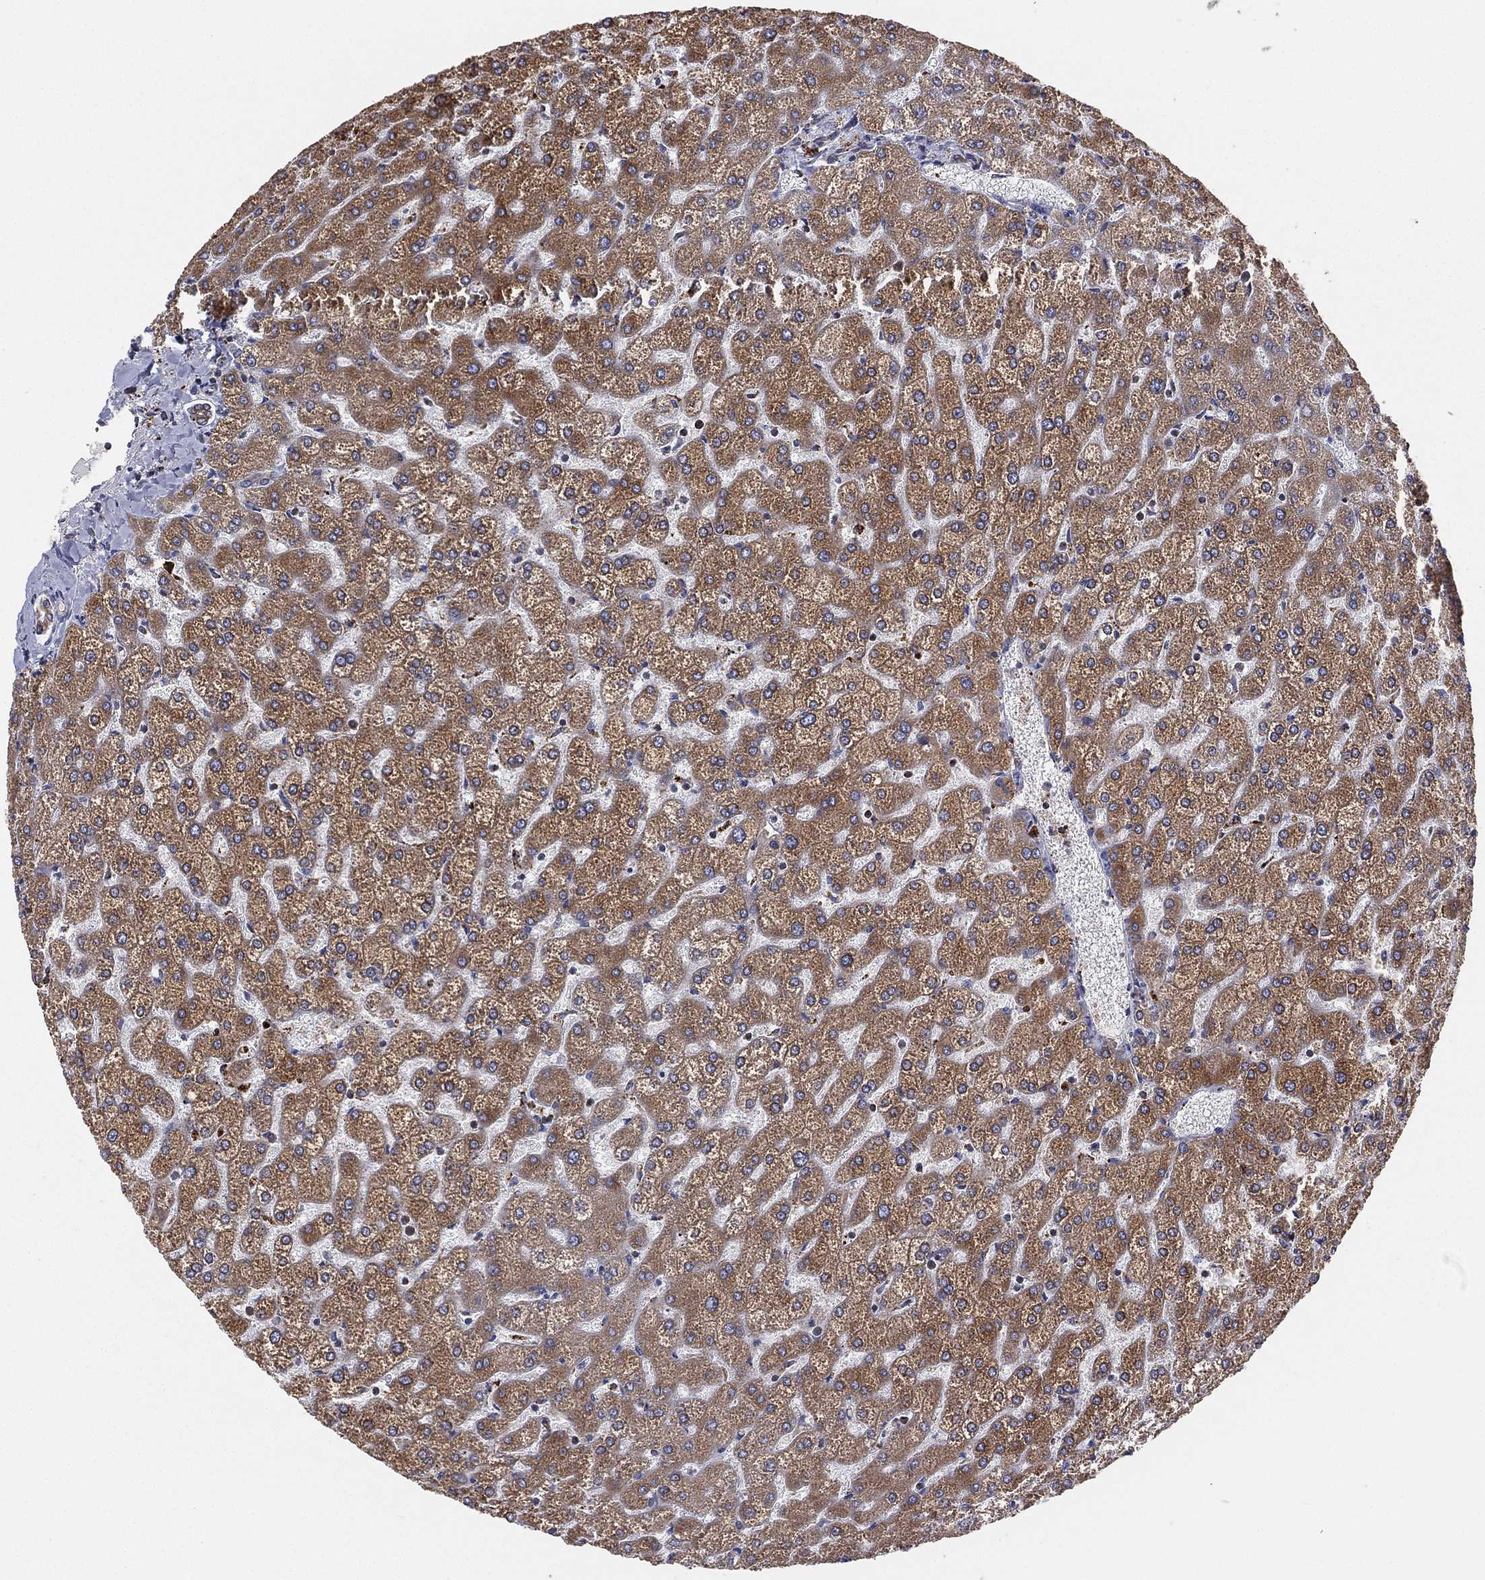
{"staining": {"intensity": "weak", "quantity": "25%-75%", "location": "cytoplasmic/membranous"}, "tissue": "liver", "cell_type": "Cholangiocytes", "image_type": "normal", "snomed": [{"axis": "morphology", "description": "Normal tissue, NOS"}, {"axis": "topography", "description": "Liver"}], "caption": "DAB (3,3'-diaminobenzidine) immunohistochemical staining of normal human liver demonstrates weak cytoplasmic/membranous protein expression in approximately 25%-75% of cholangiocytes. (IHC, brightfield microscopy, high magnification).", "gene": "CYB5B", "patient": {"sex": "female", "age": 32}}